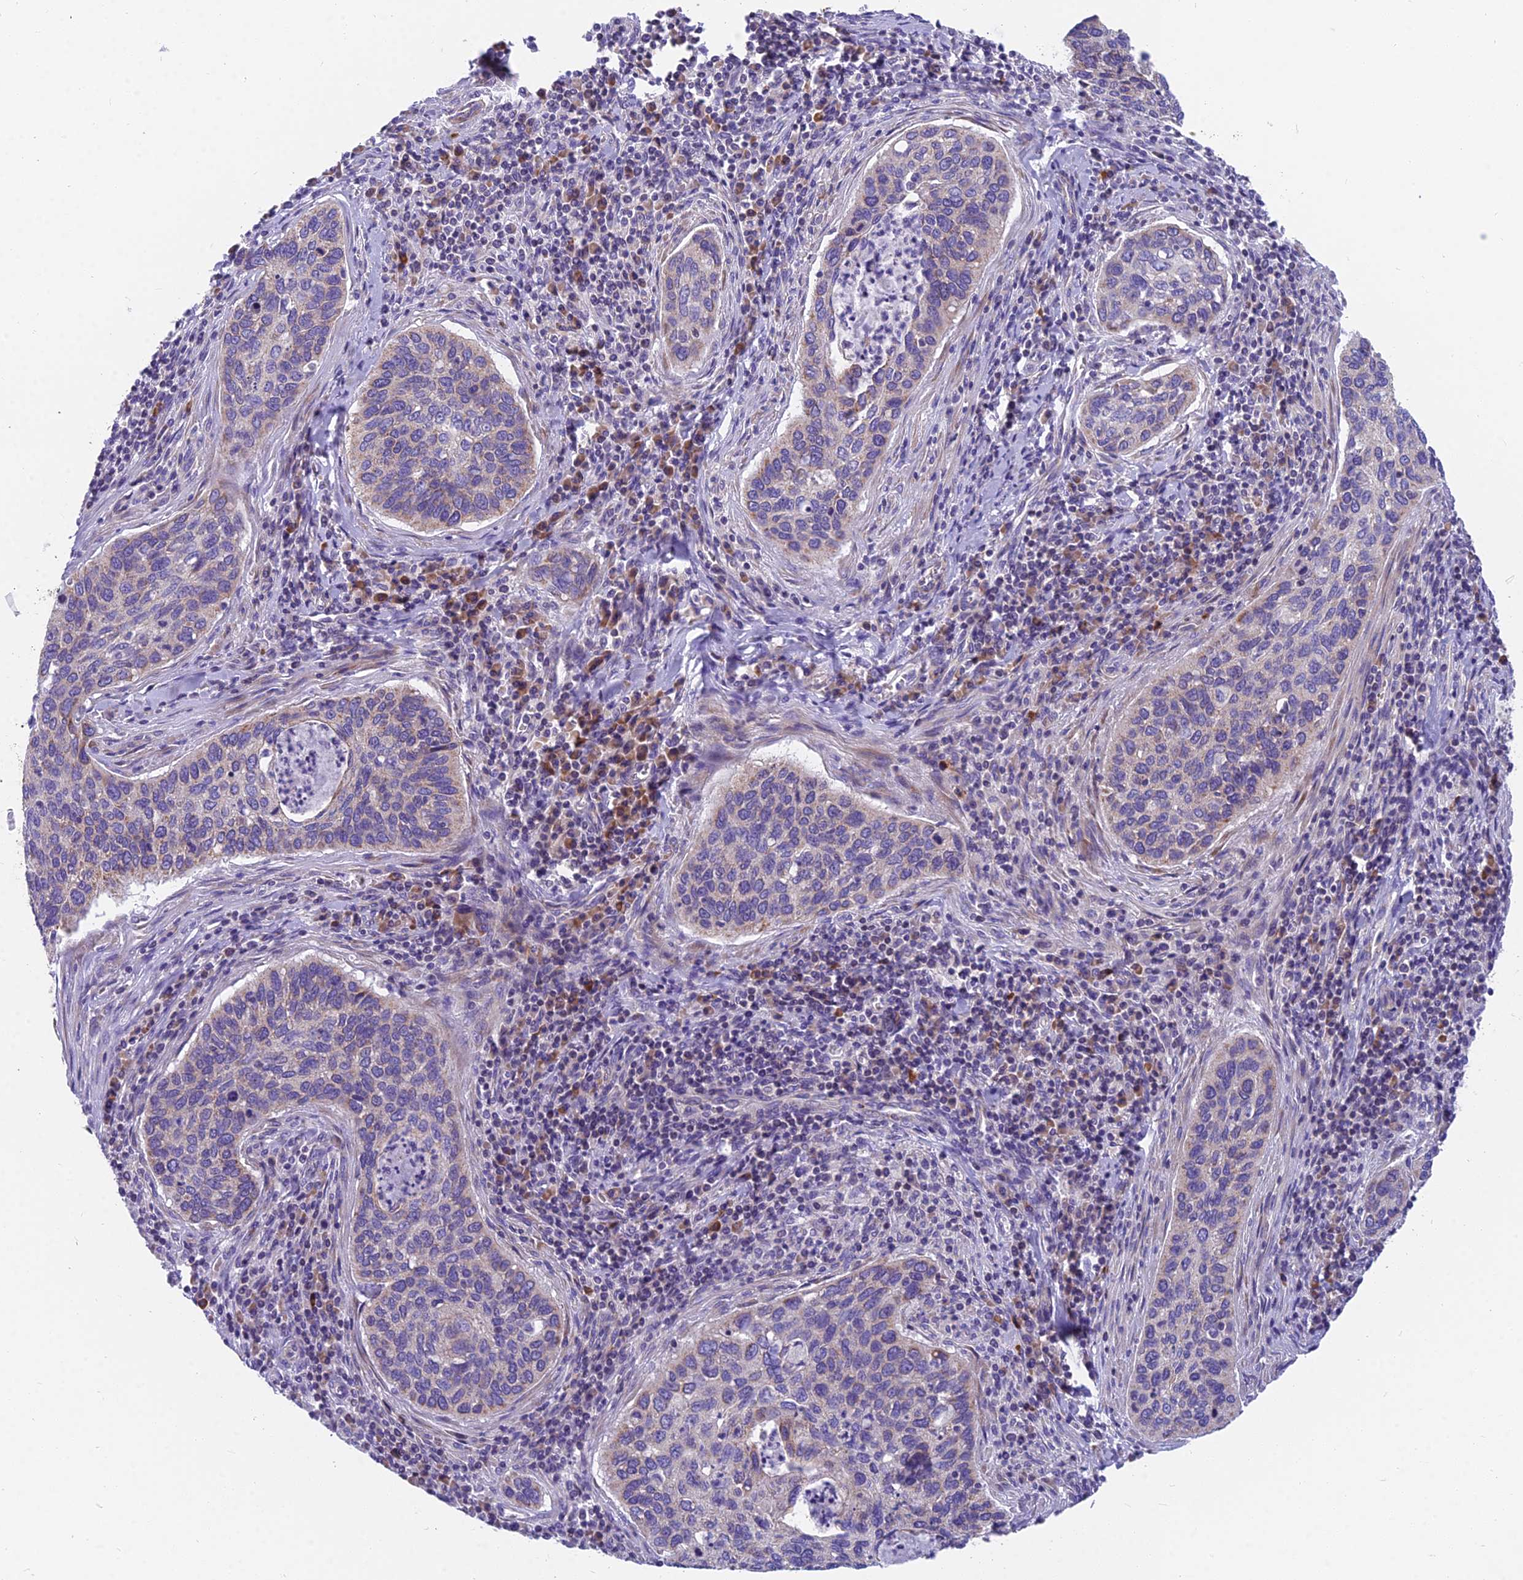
{"staining": {"intensity": "negative", "quantity": "none", "location": "none"}, "tissue": "cervical cancer", "cell_type": "Tumor cells", "image_type": "cancer", "snomed": [{"axis": "morphology", "description": "Squamous cell carcinoma, NOS"}, {"axis": "topography", "description": "Cervix"}], "caption": "Tumor cells are negative for protein expression in human cervical squamous cell carcinoma.", "gene": "MVB12A", "patient": {"sex": "female", "age": 53}}